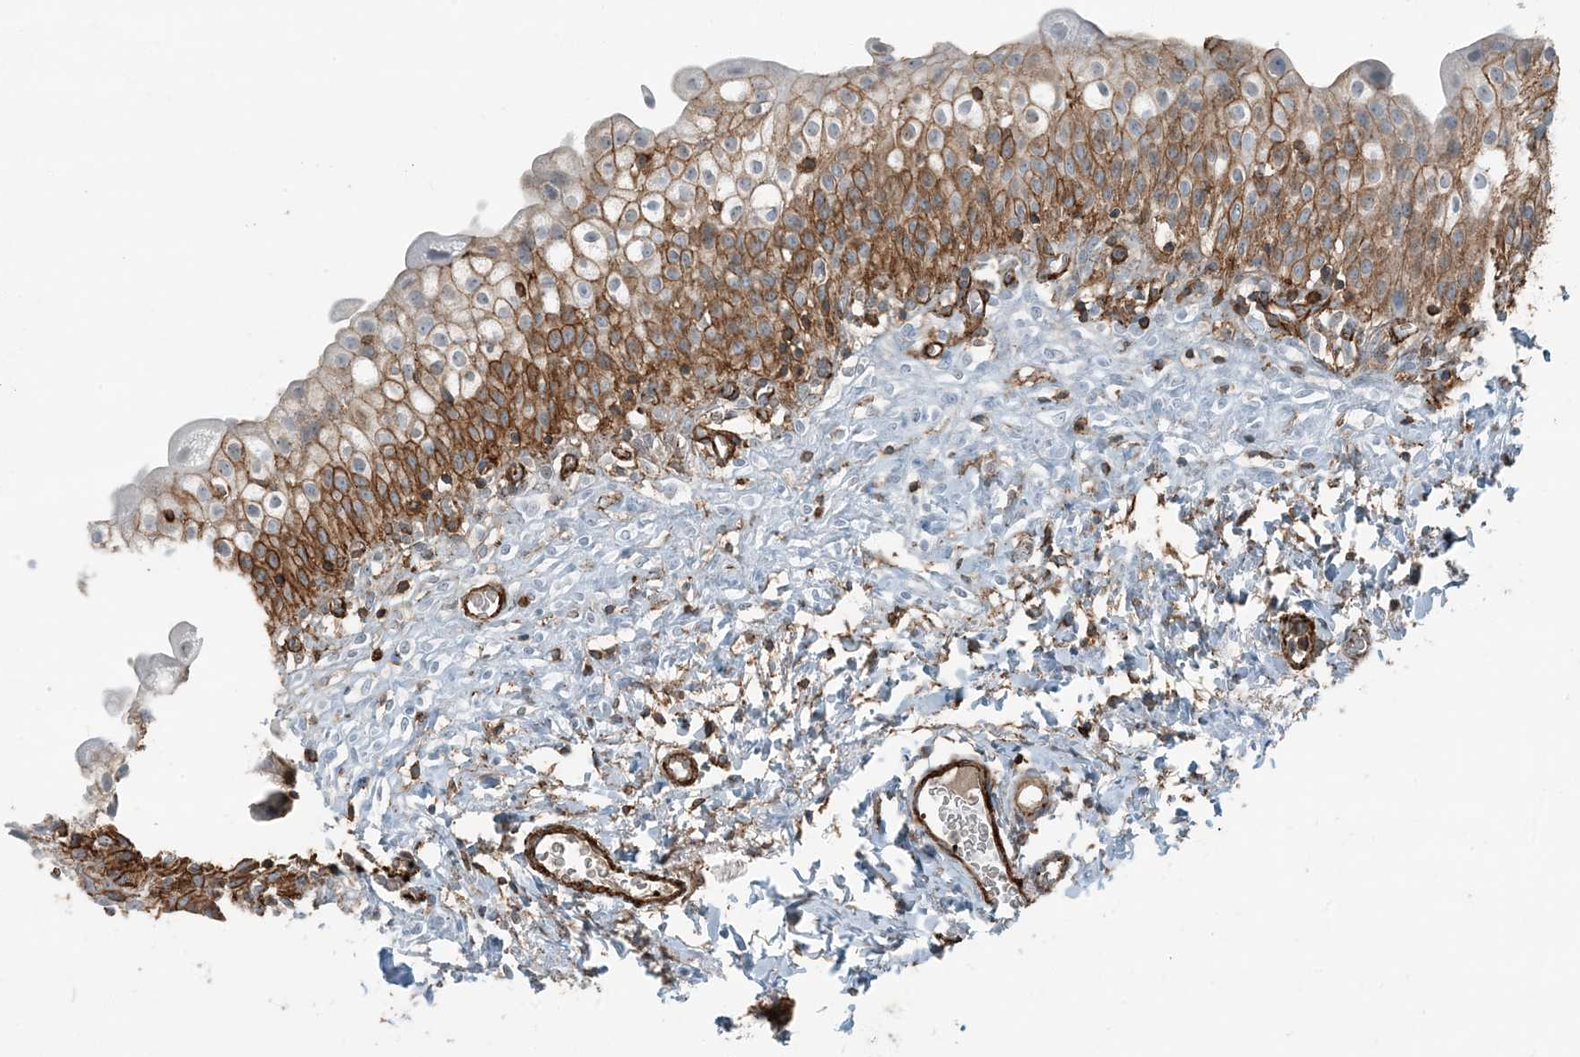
{"staining": {"intensity": "strong", "quantity": ">75%", "location": "cytoplasmic/membranous"}, "tissue": "urinary bladder", "cell_type": "Urothelial cells", "image_type": "normal", "snomed": [{"axis": "morphology", "description": "Normal tissue, NOS"}, {"axis": "topography", "description": "Urinary bladder"}], "caption": "About >75% of urothelial cells in benign human urinary bladder display strong cytoplasmic/membranous protein positivity as visualized by brown immunohistochemical staining.", "gene": "APOBEC3C", "patient": {"sex": "male", "age": 55}}